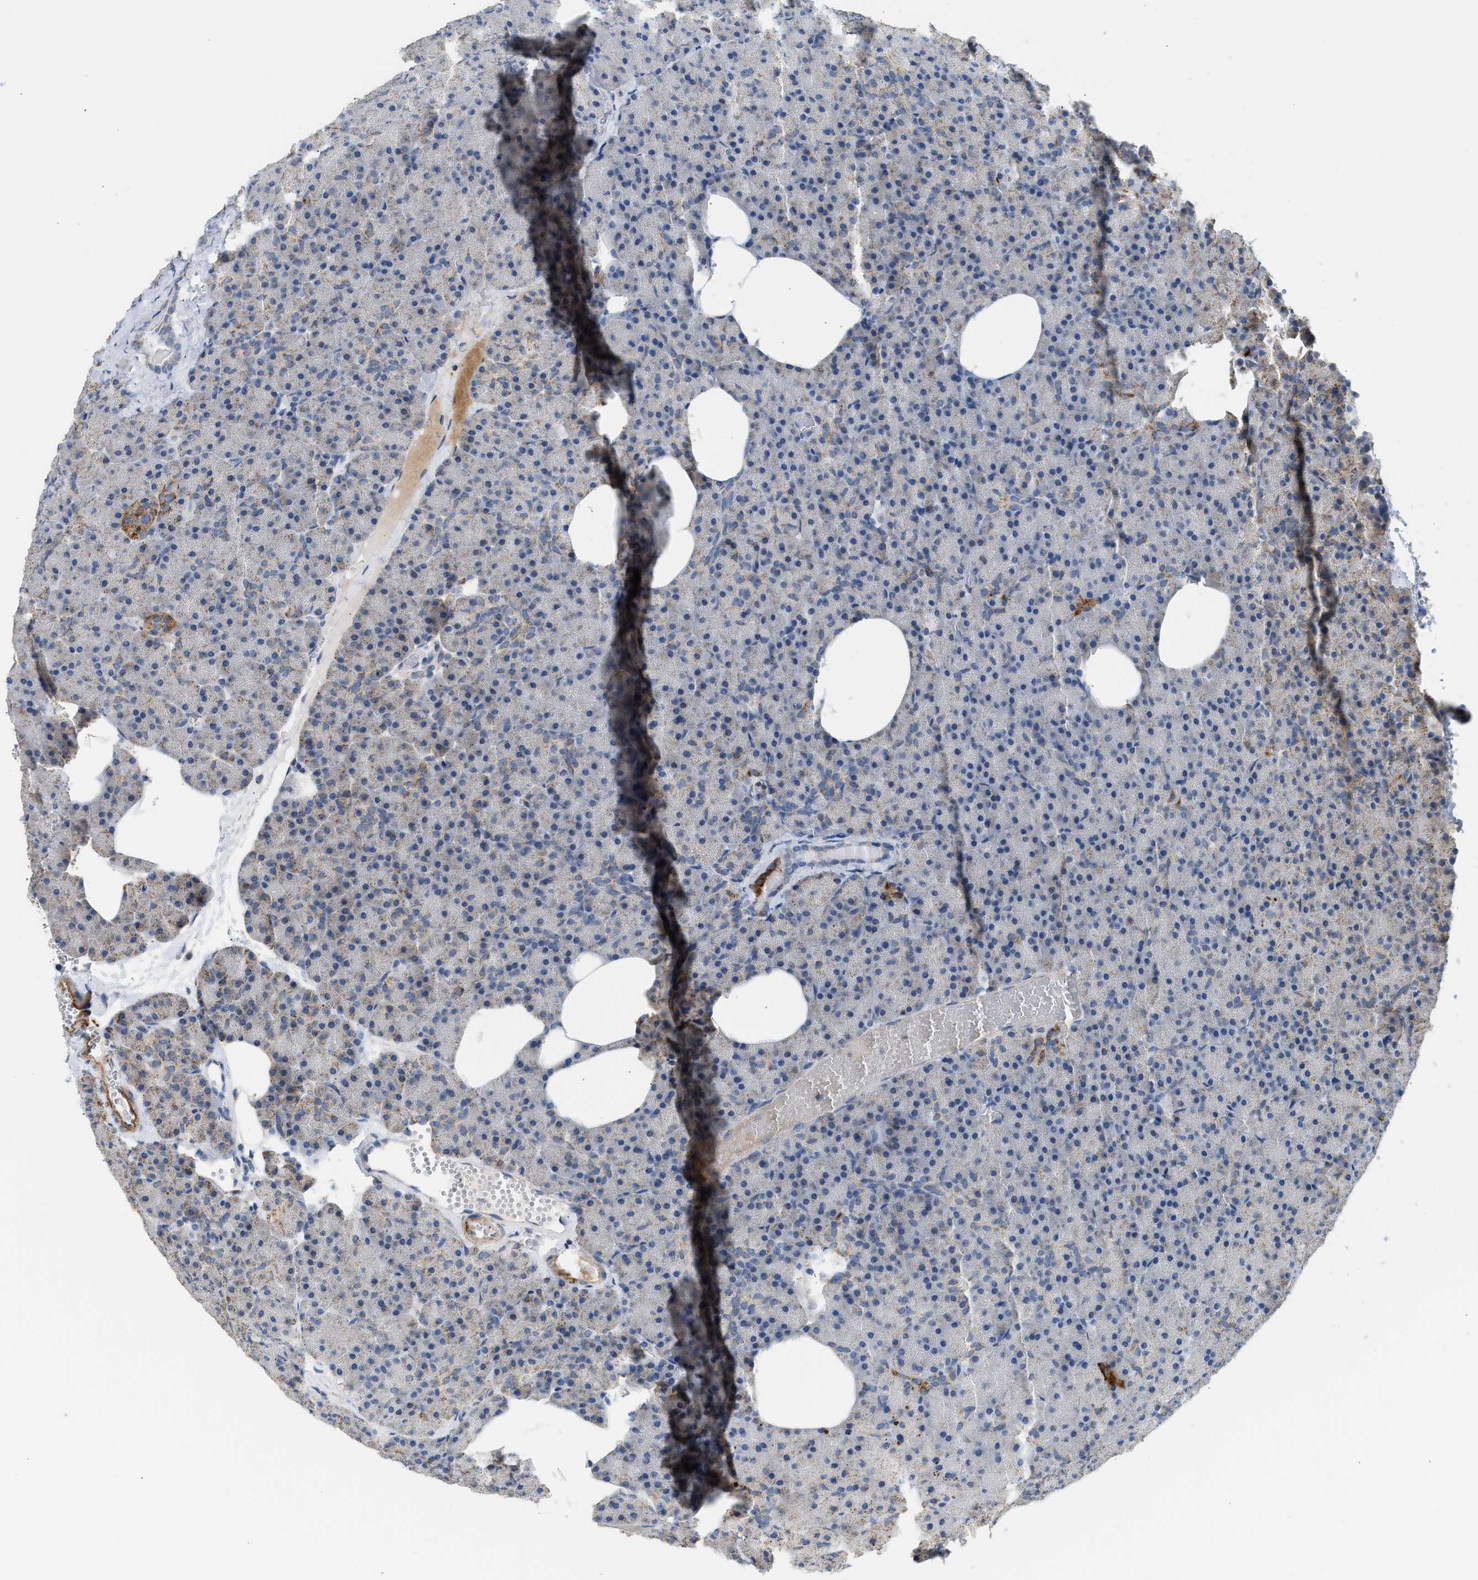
{"staining": {"intensity": "strong", "quantity": "<25%", "location": "cytoplasmic/membranous"}, "tissue": "pancreas", "cell_type": "Exocrine glandular cells", "image_type": "normal", "snomed": [{"axis": "morphology", "description": "Normal tissue, NOS"}, {"axis": "morphology", "description": "Carcinoid, malignant, NOS"}, {"axis": "topography", "description": "Pancreas"}], "caption": "High-magnification brightfield microscopy of unremarkable pancreas stained with DAB (brown) and counterstained with hematoxylin (blue). exocrine glandular cells exhibit strong cytoplasmic/membranous staining is seen in about<25% of cells.", "gene": "GOT2", "patient": {"sex": "female", "age": 35}}